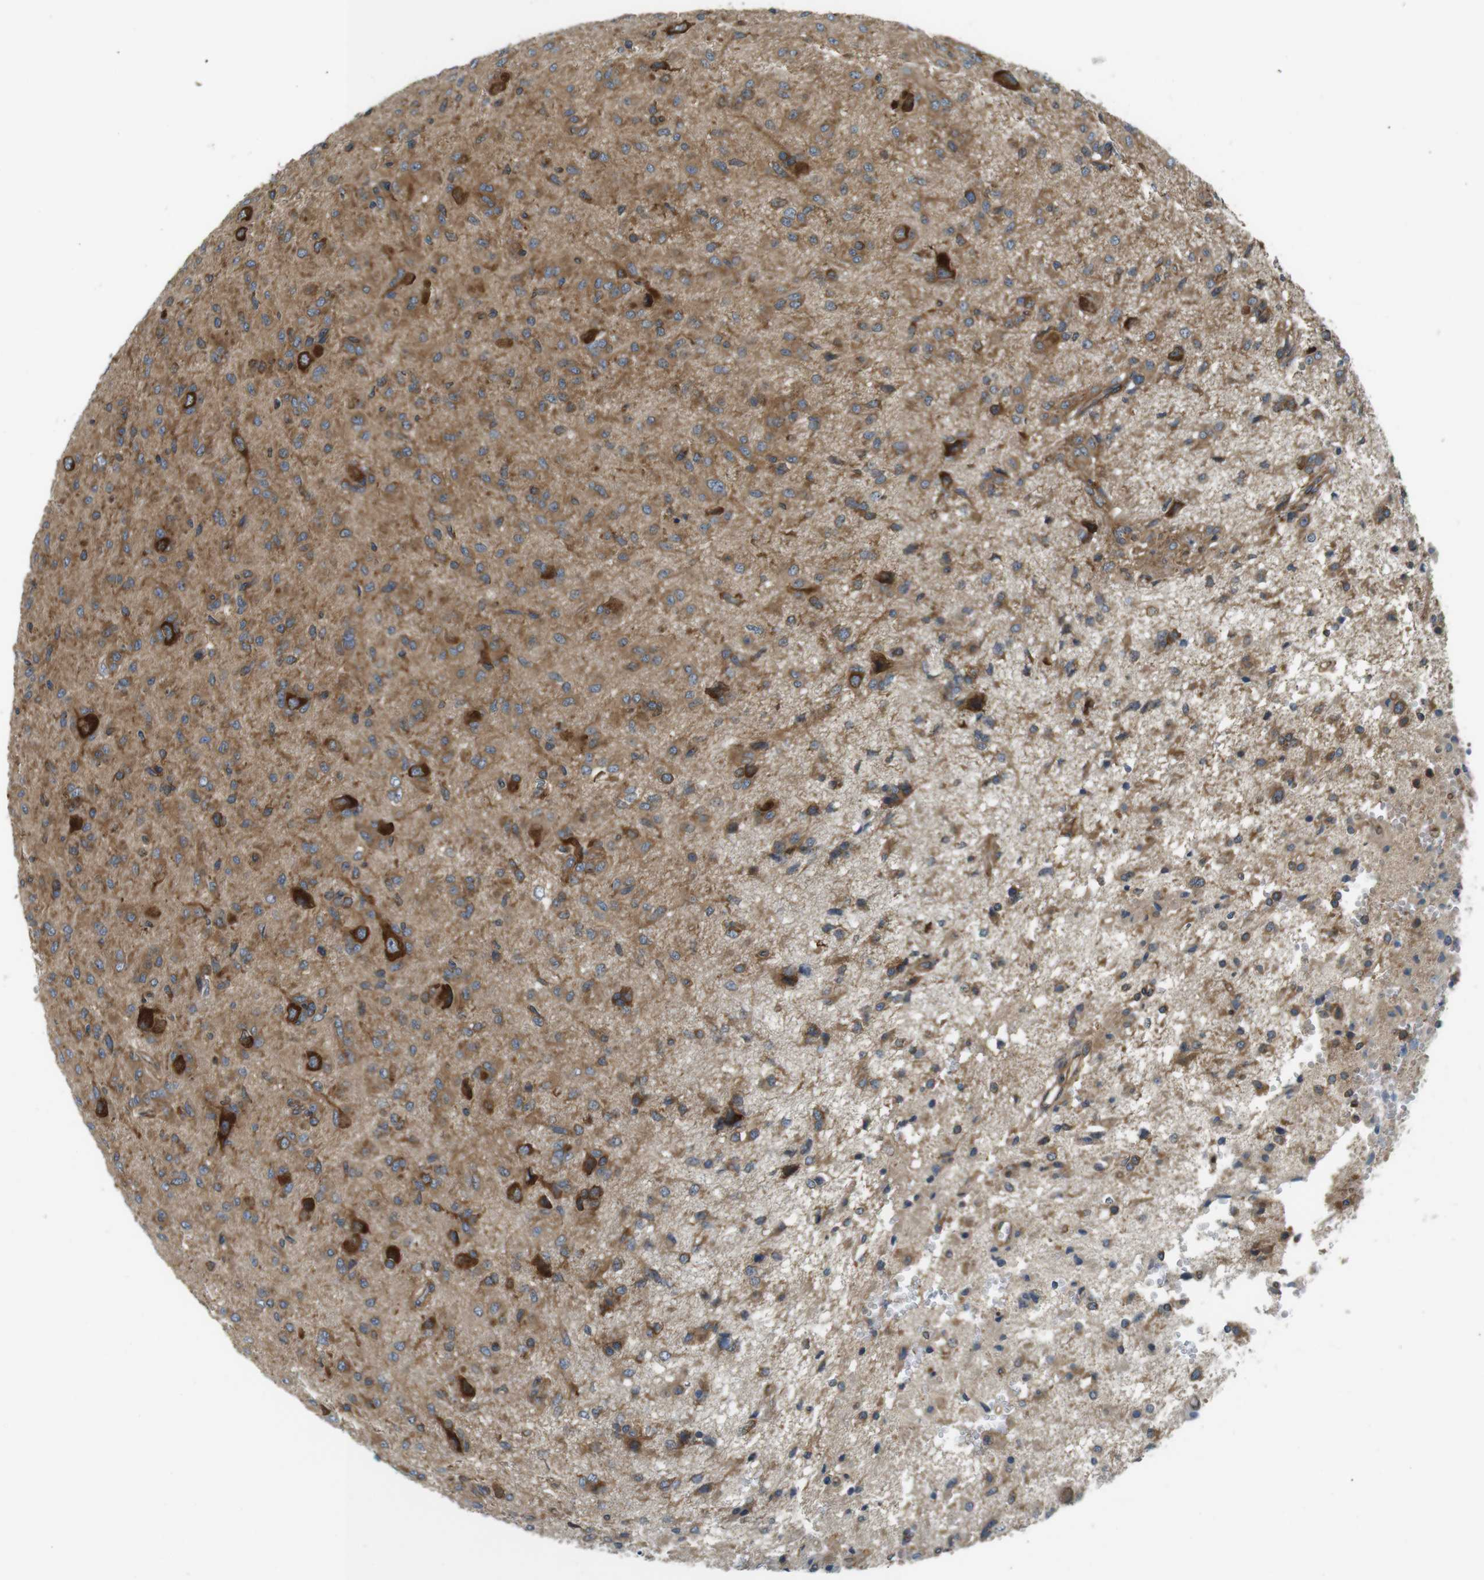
{"staining": {"intensity": "moderate", "quantity": ">75%", "location": "cytoplasmic/membranous"}, "tissue": "glioma", "cell_type": "Tumor cells", "image_type": "cancer", "snomed": [{"axis": "morphology", "description": "Glioma, malignant, High grade"}, {"axis": "topography", "description": "Brain"}], "caption": "Protein expression analysis of human malignant high-grade glioma reveals moderate cytoplasmic/membranous staining in approximately >75% of tumor cells.", "gene": "TSC1", "patient": {"sex": "female", "age": 59}}